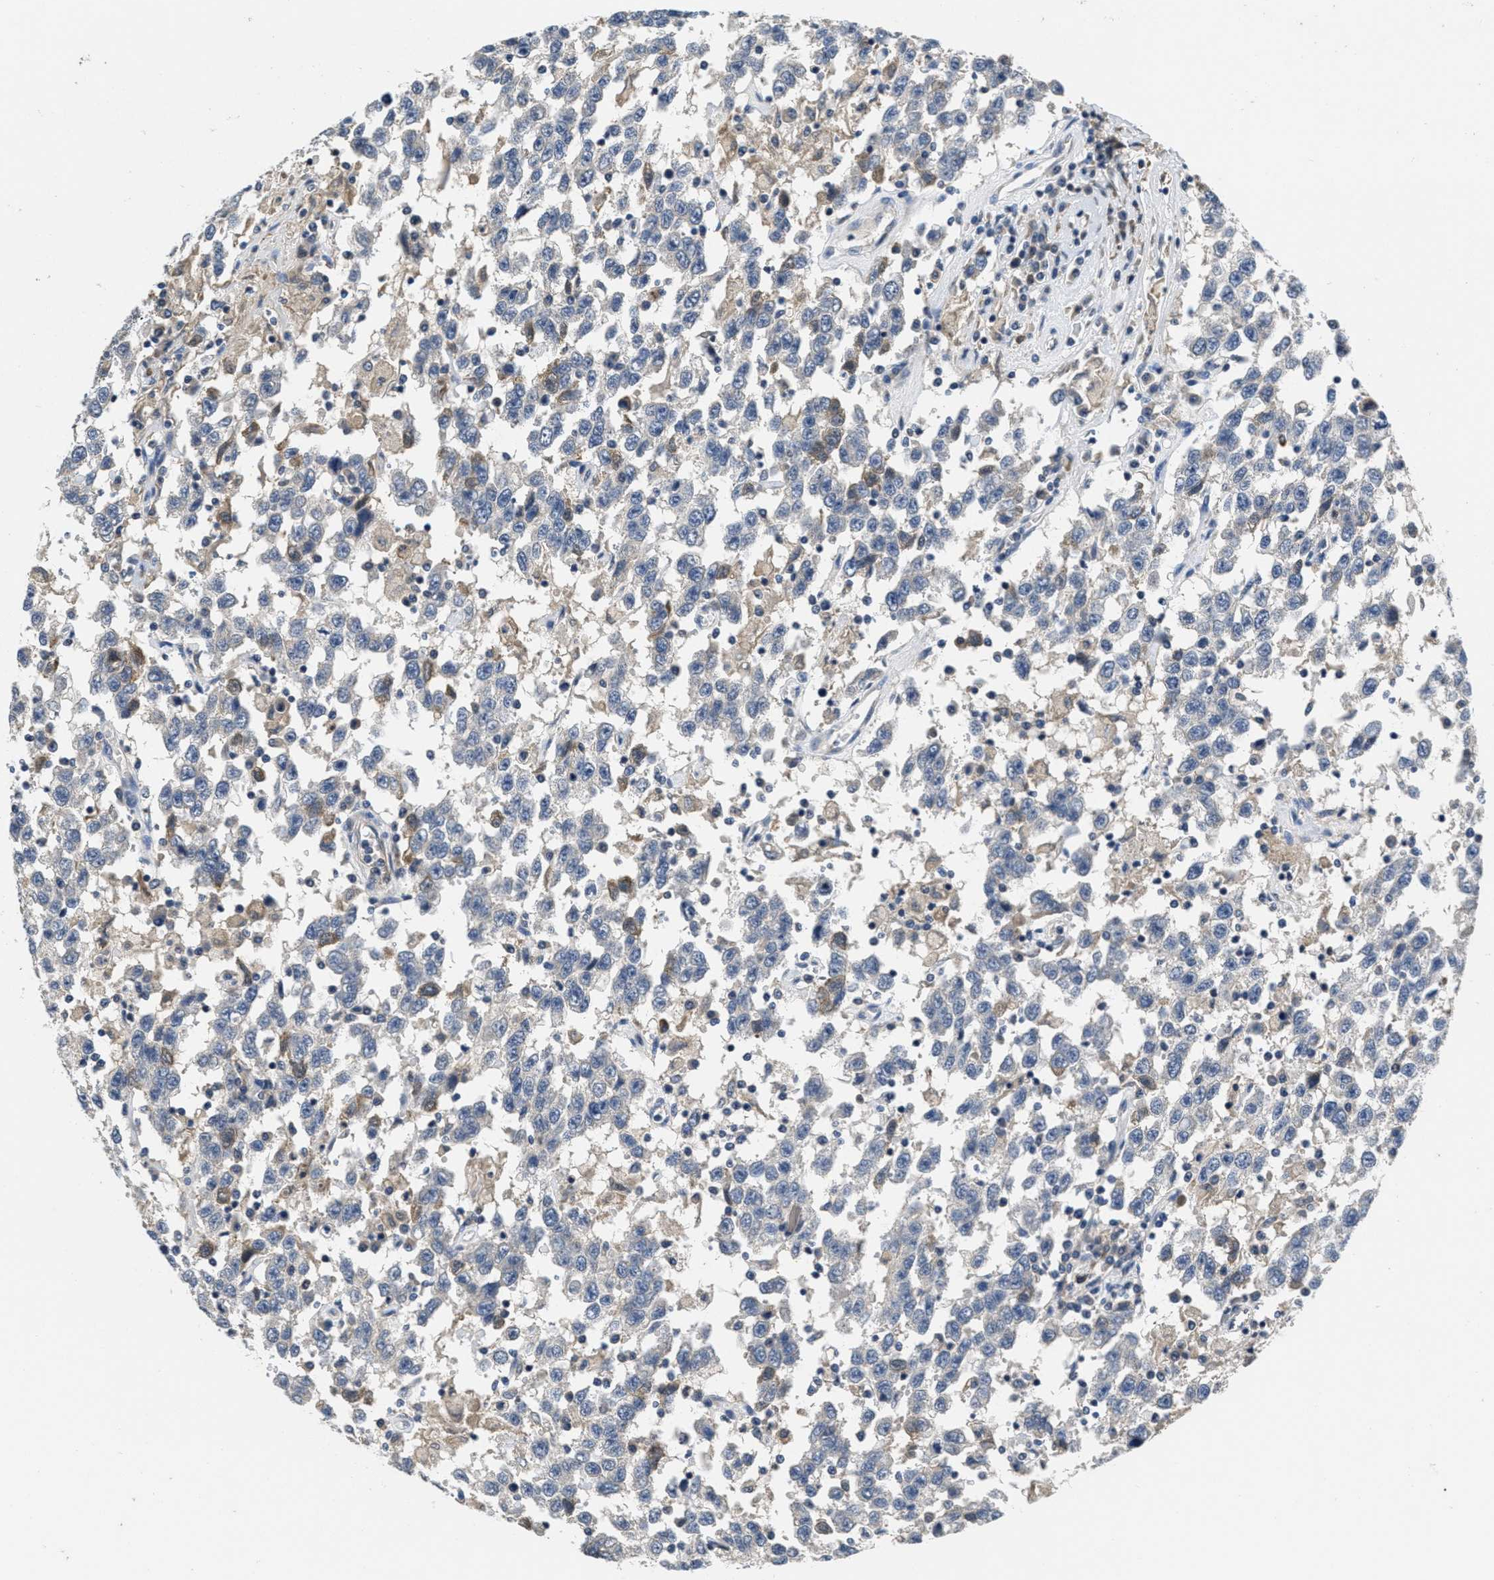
{"staining": {"intensity": "negative", "quantity": "none", "location": "none"}, "tissue": "testis cancer", "cell_type": "Tumor cells", "image_type": "cancer", "snomed": [{"axis": "morphology", "description": "Seminoma, NOS"}, {"axis": "topography", "description": "Testis"}], "caption": "Tumor cells are negative for brown protein staining in seminoma (testis).", "gene": "ANGPT1", "patient": {"sex": "male", "age": 41}}